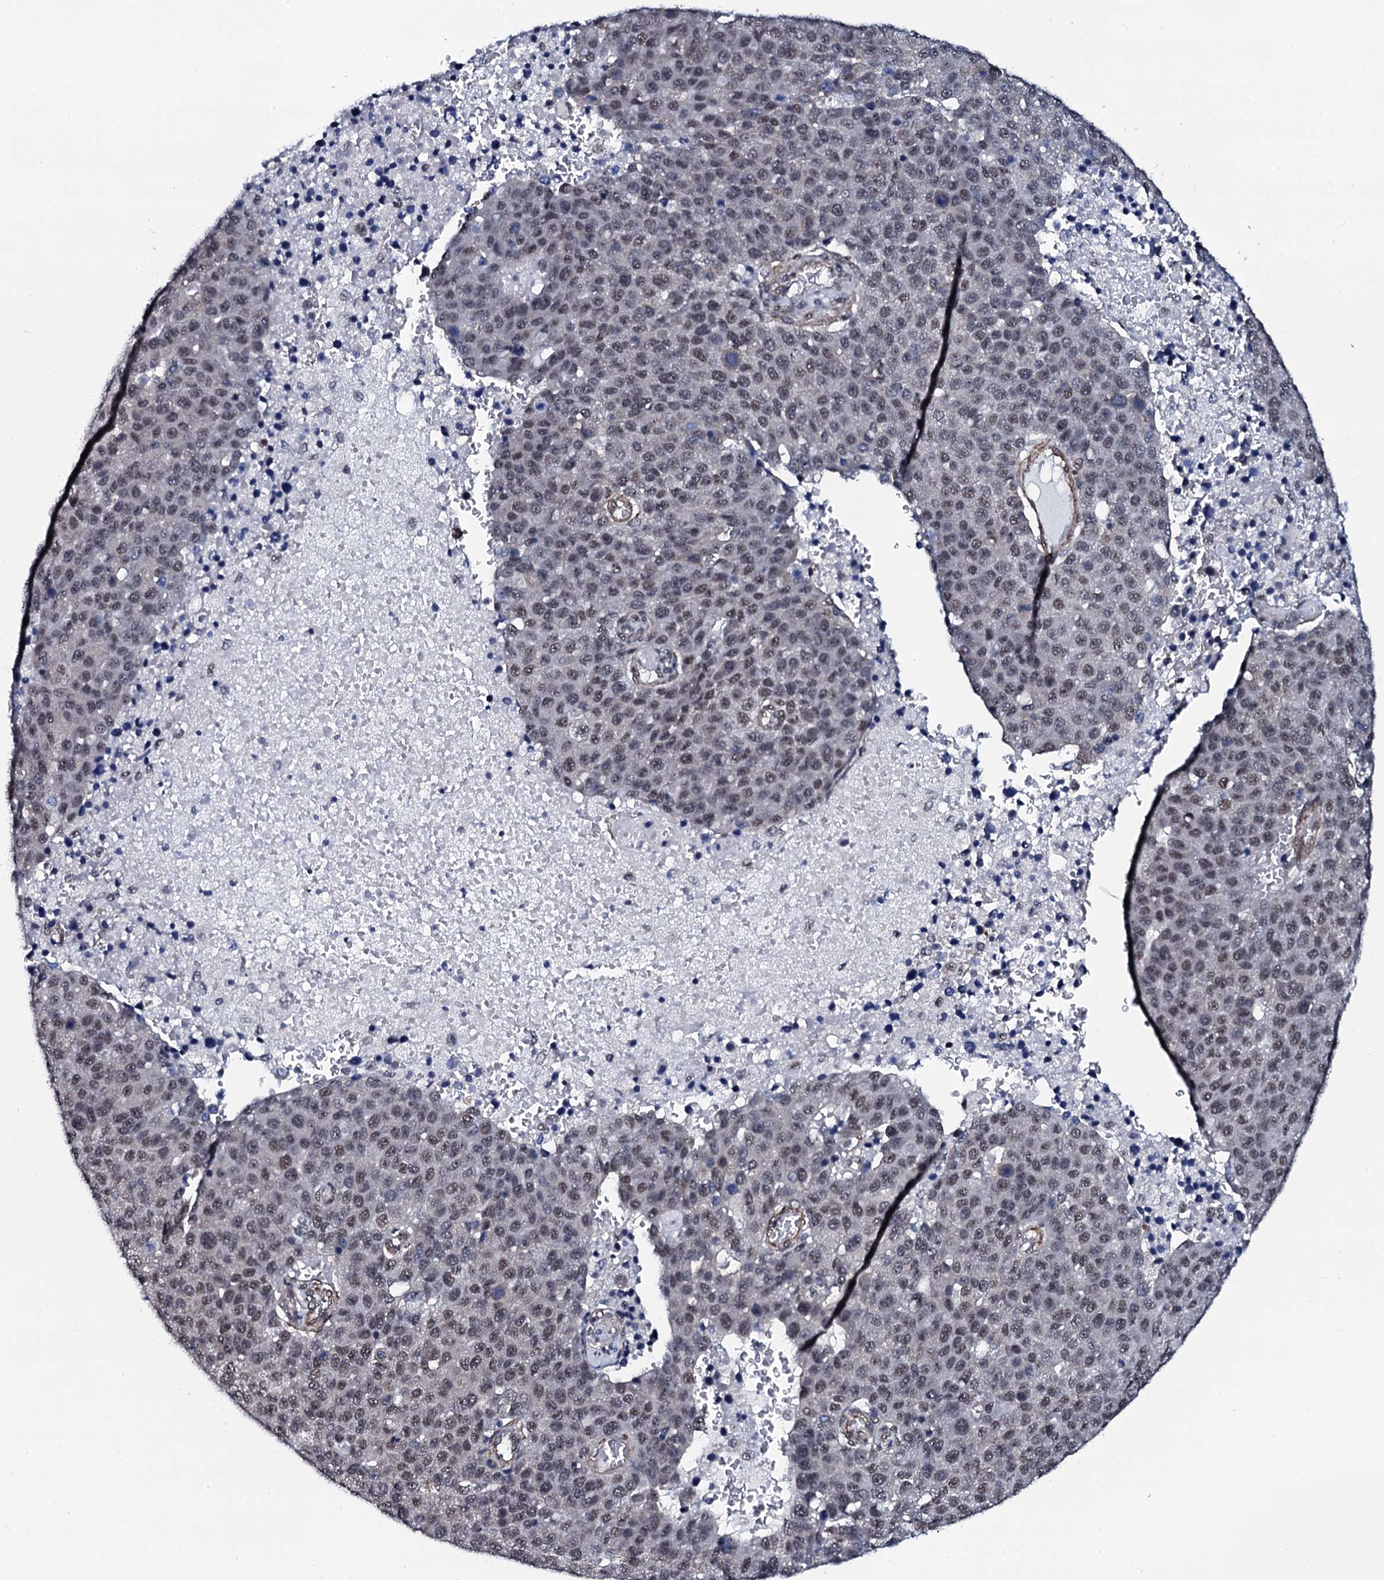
{"staining": {"intensity": "weak", "quantity": "25%-75%", "location": "nuclear"}, "tissue": "pancreatic cancer", "cell_type": "Tumor cells", "image_type": "cancer", "snomed": [{"axis": "morphology", "description": "Adenocarcinoma, NOS"}, {"axis": "topography", "description": "Pancreas"}], "caption": "Pancreatic cancer stained with DAB immunohistochemistry (IHC) shows low levels of weak nuclear expression in about 25%-75% of tumor cells.", "gene": "CWC15", "patient": {"sex": "female", "age": 61}}